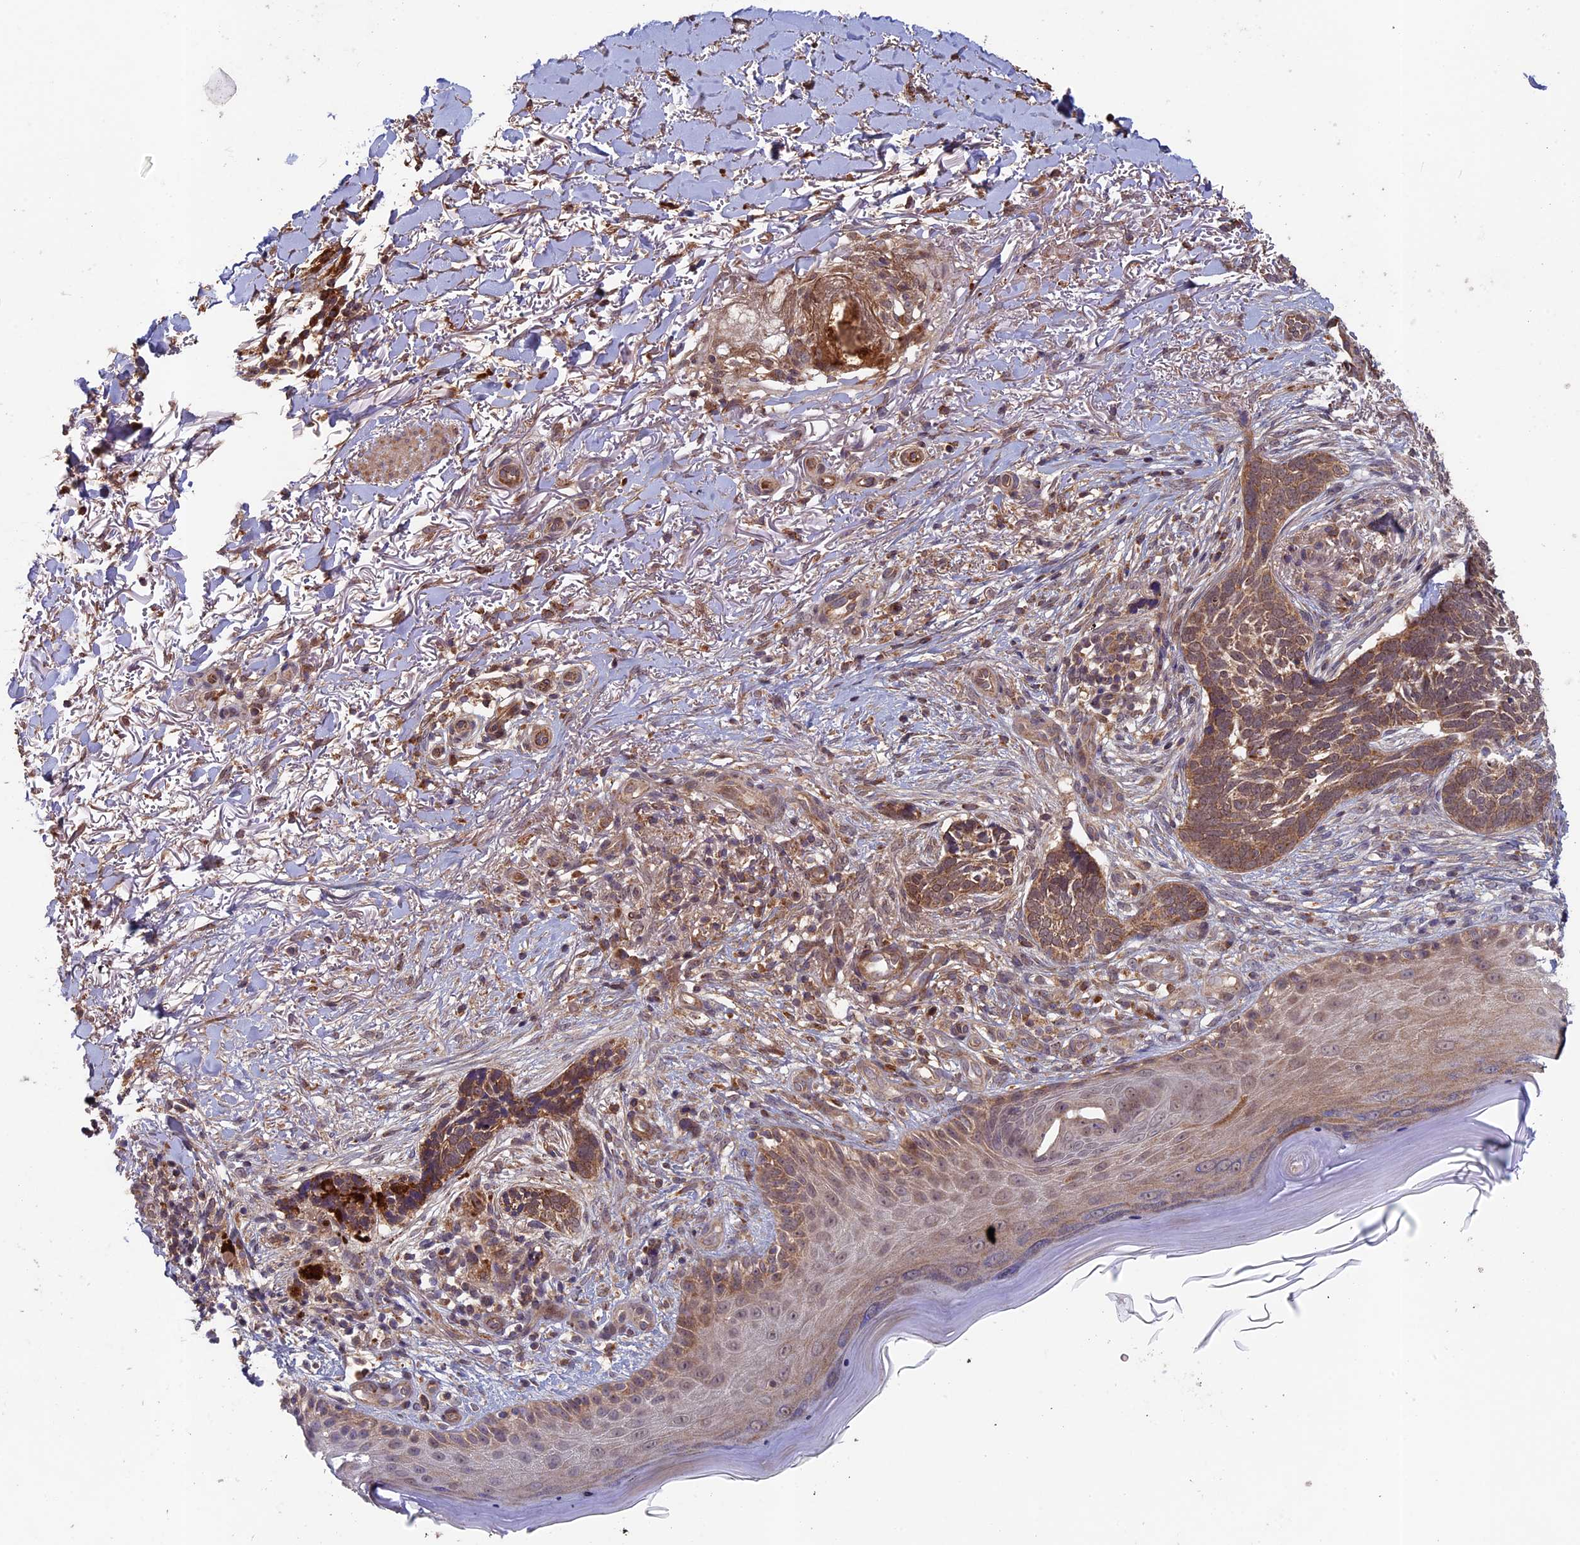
{"staining": {"intensity": "moderate", "quantity": ">75%", "location": "cytoplasmic/membranous"}, "tissue": "skin cancer", "cell_type": "Tumor cells", "image_type": "cancer", "snomed": [{"axis": "morphology", "description": "Normal tissue, NOS"}, {"axis": "morphology", "description": "Basal cell carcinoma"}, {"axis": "topography", "description": "Skin"}], "caption": "A high-resolution micrograph shows immunohistochemistry staining of skin cancer (basal cell carcinoma), which displays moderate cytoplasmic/membranous expression in approximately >75% of tumor cells.", "gene": "RCCD1", "patient": {"sex": "female", "age": 67}}